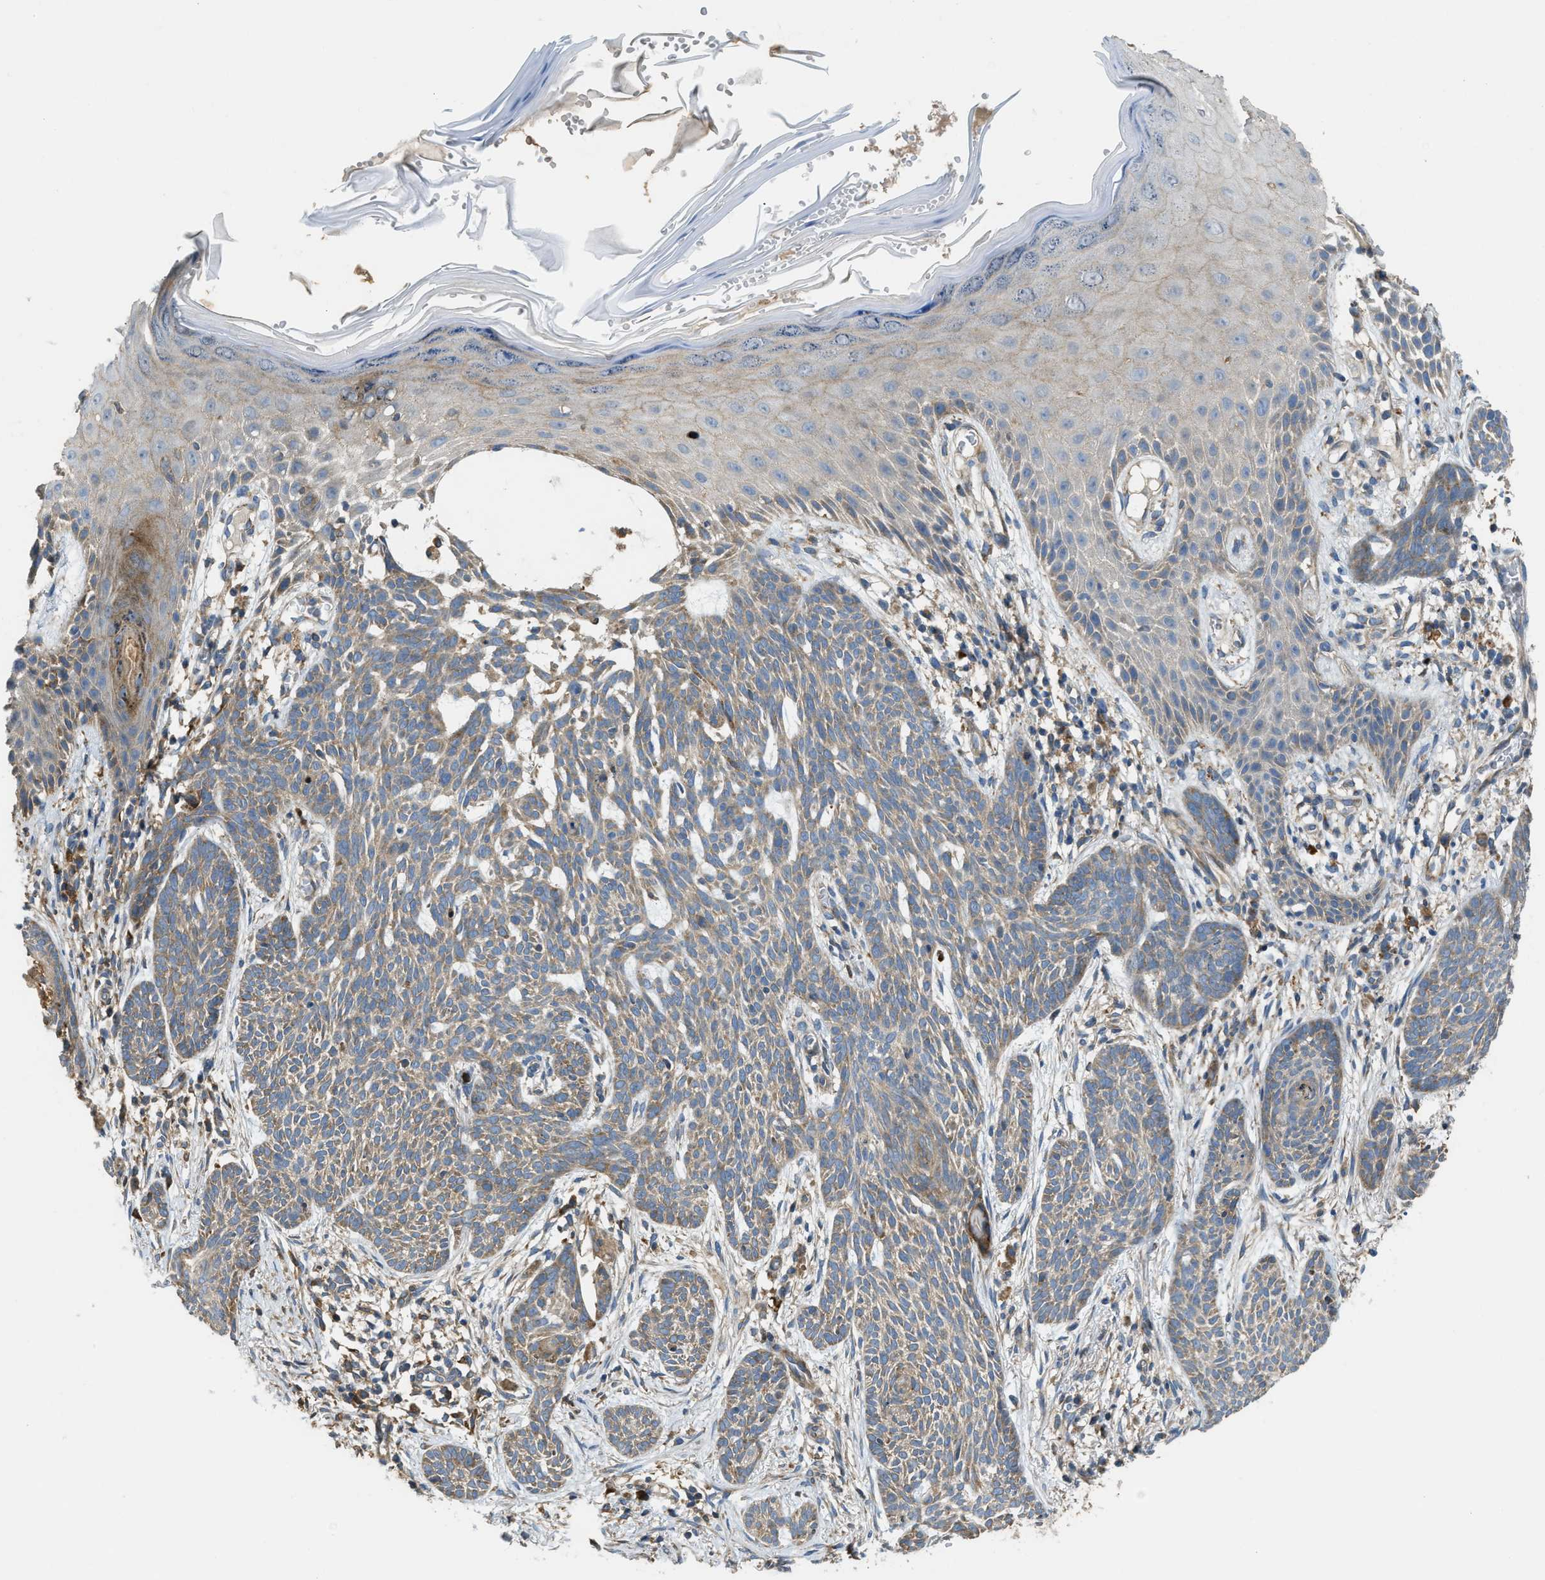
{"staining": {"intensity": "weak", "quantity": ">75%", "location": "cytoplasmic/membranous"}, "tissue": "skin cancer", "cell_type": "Tumor cells", "image_type": "cancer", "snomed": [{"axis": "morphology", "description": "Basal cell carcinoma"}, {"axis": "topography", "description": "Skin"}], "caption": "This histopathology image displays immunohistochemistry staining of human skin basal cell carcinoma, with low weak cytoplasmic/membranous positivity in about >75% of tumor cells.", "gene": "TMEM68", "patient": {"sex": "female", "age": 59}}